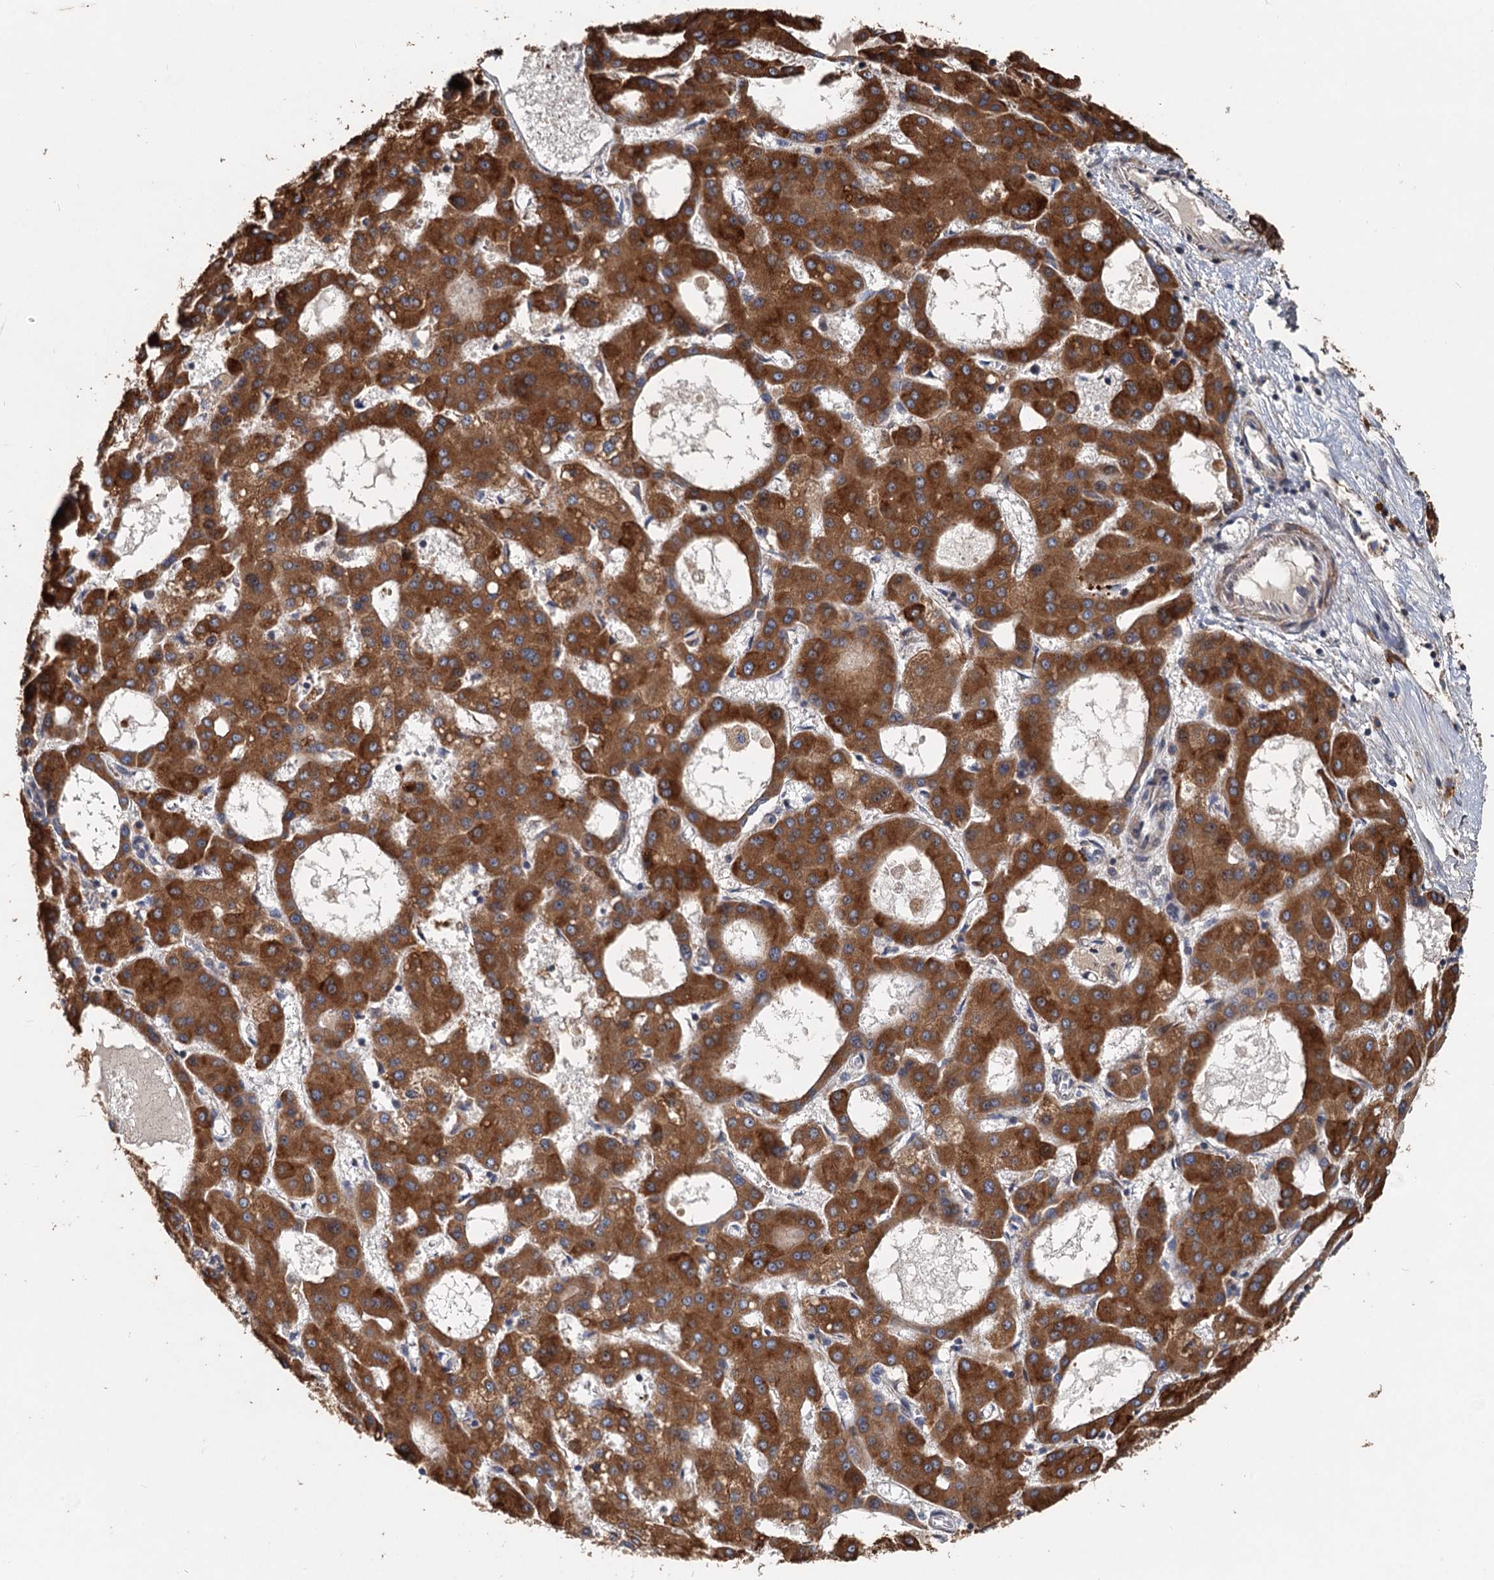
{"staining": {"intensity": "strong", "quantity": ">75%", "location": "cytoplasmic/membranous"}, "tissue": "liver cancer", "cell_type": "Tumor cells", "image_type": "cancer", "snomed": [{"axis": "morphology", "description": "Carcinoma, Hepatocellular, NOS"}, {"axis": "topography", "description": "Liver"}], "caption": "Protein expression analysis of liver hepatocellular carcinoma displays strong cytoplasmic/membranous staining in approximately >75% of tumor cells. (DAB (3,3'-diaminobenzidine) = brown stain, brightfield microscopy at high magnification).", "gene": "OTUB1", "patient": {"sex": "male", "age": 47}}